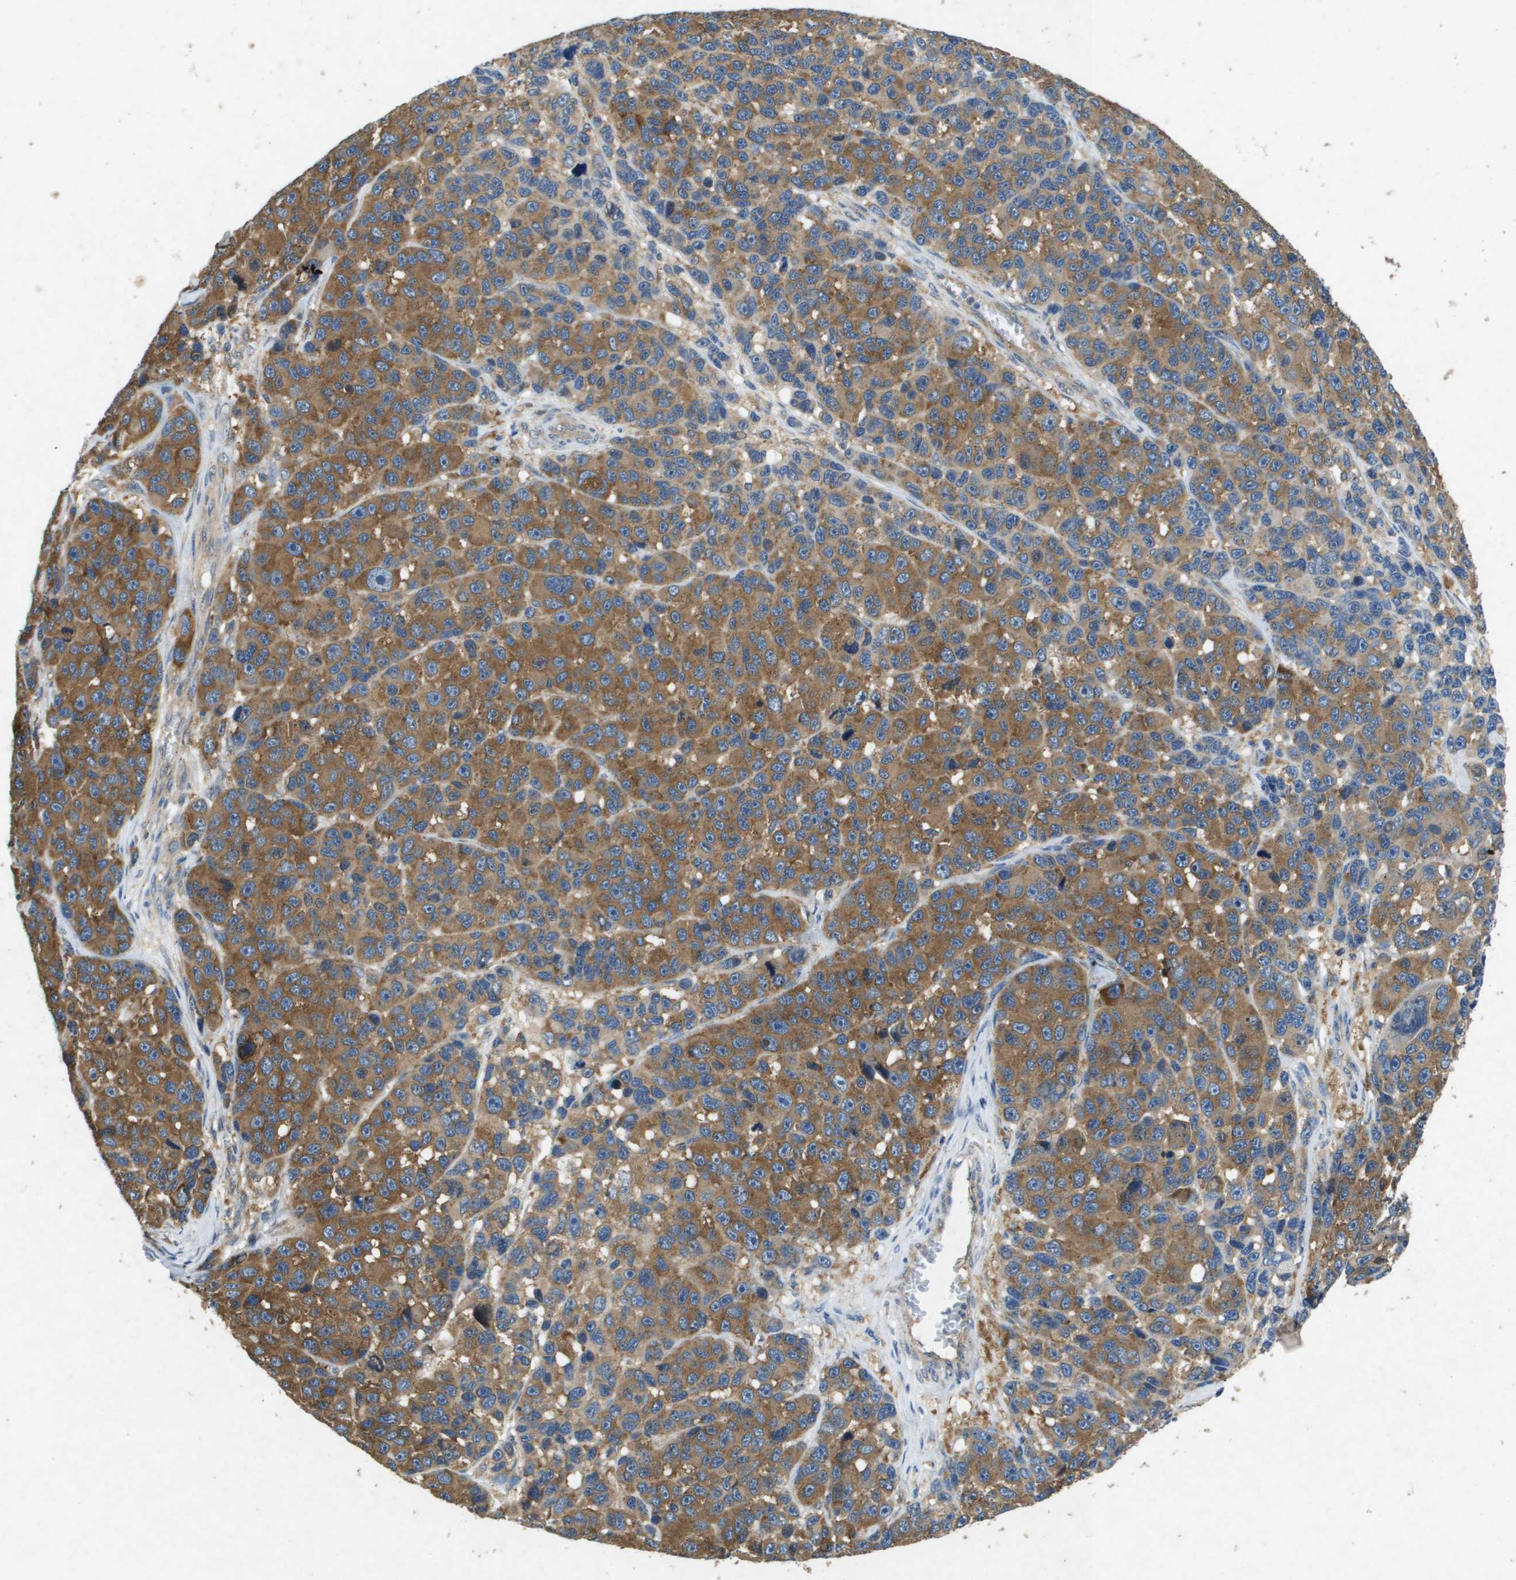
{"staining": {"intensity": "moderate", "quantity": ">75%", "location": "cytoplasmic/membranous"}, "tissue": "melanoma", "cell_type": "Tumor cells", "image_type": "cancer", "snomed": [{"axis": "morphology", "description": "Malignant melanoma, NOS"}, {"axis": "topography", "description": "Skin"}], "caption": "Protein analysis of melanoma tissue reveals moderate cytoplasmic/membranous staining in approximately >75% of tumor cells.", "gene": "PTPRT", "patient": {"sex": "male", "age": 53}}